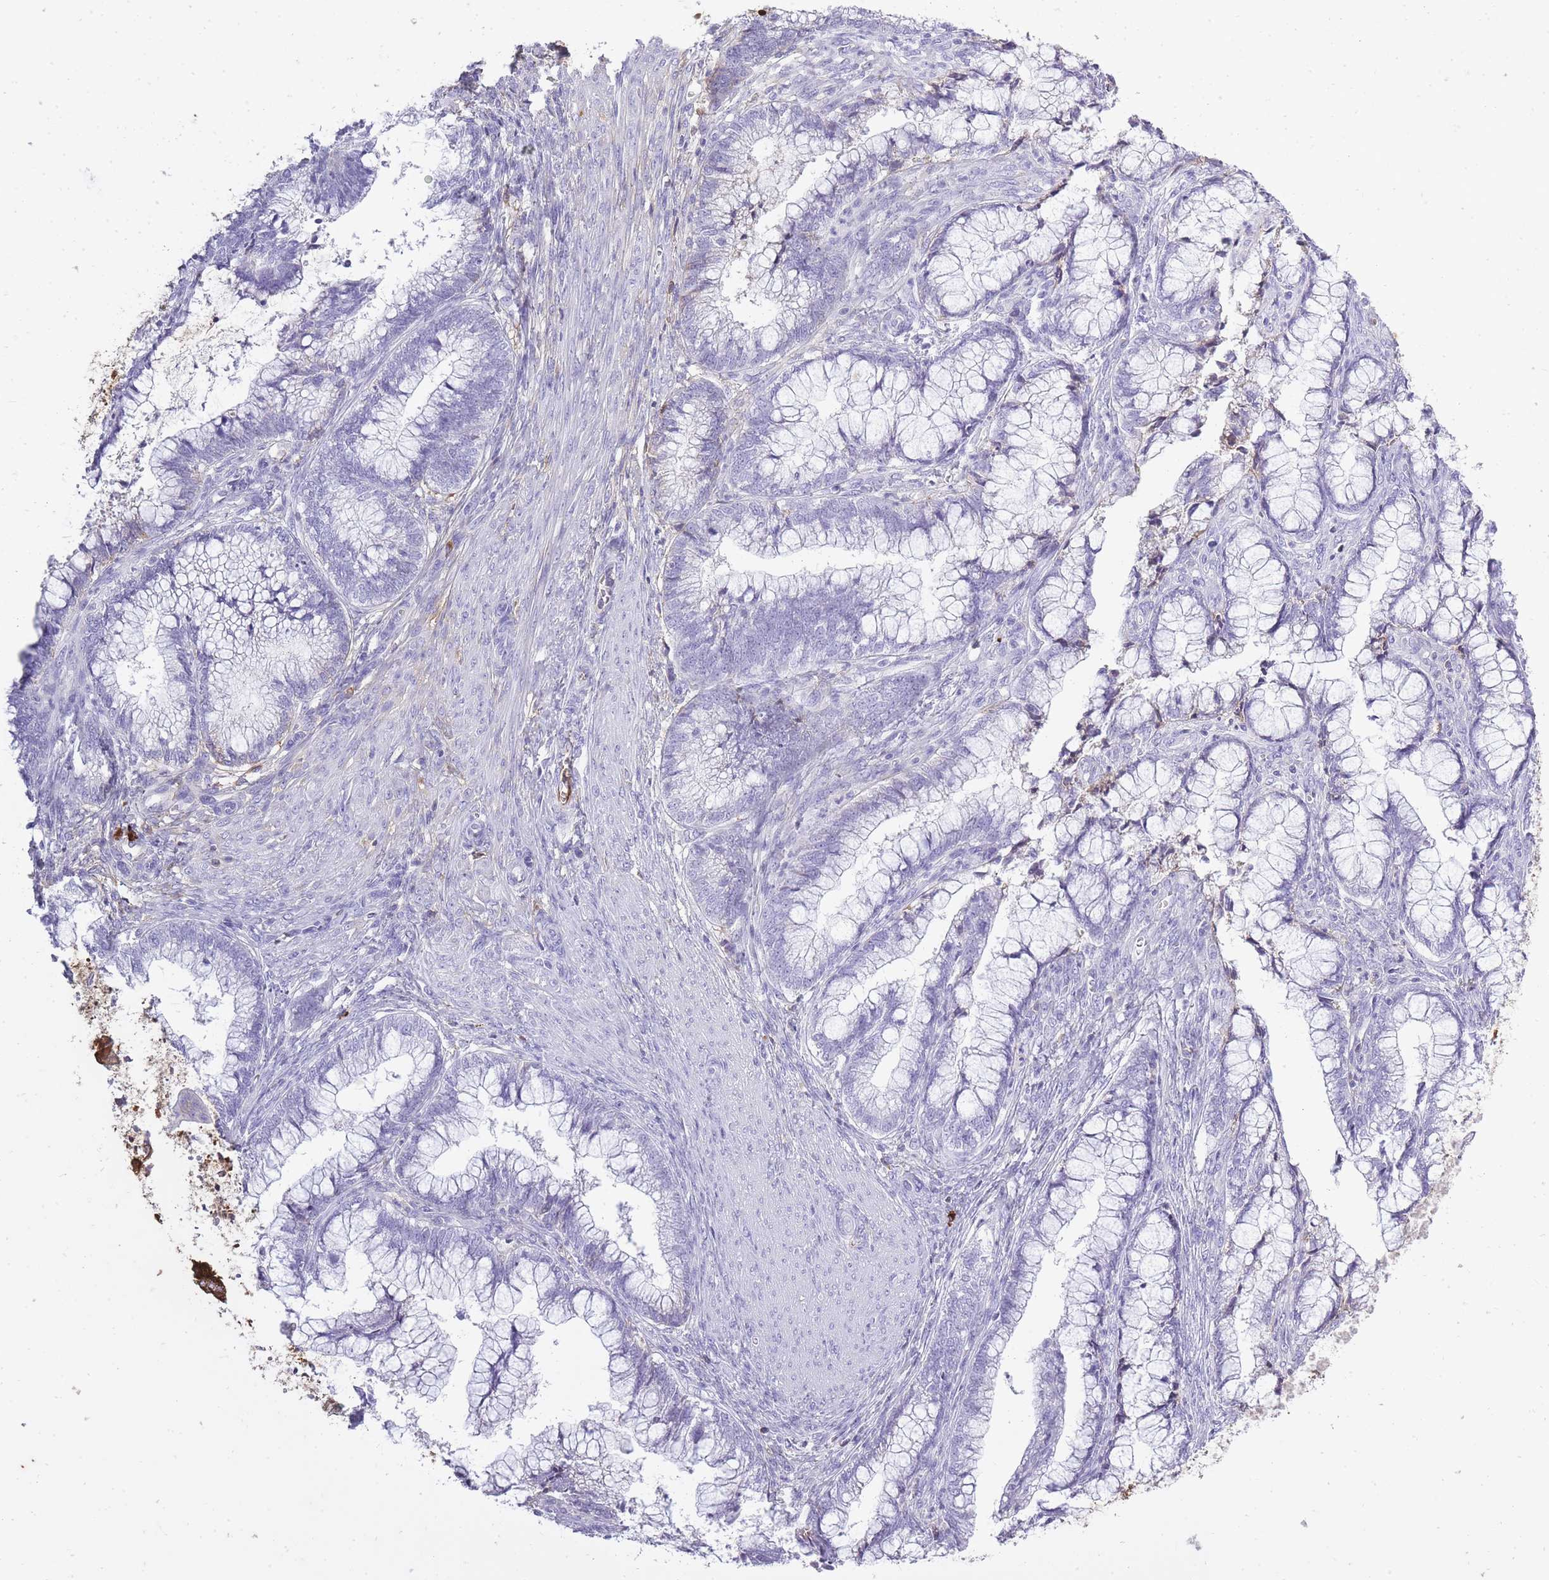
{"staining": {"intensity": "negative", "quantity": "none", "location": "none"}, "tissue": "cervical cancer", "cell_type": "Tumor cells", "image_type": "cancer", "snomed": [{"axis": "morphology", "description": "Adenocarcinoma, NOS"}, {"axis": "topography", "description": "Cervix"}], "caption": "Human cervical adenocarcinoma stained for a protein using immunohistochemistry shows no positivity in tumor cells.", "gene": "IGKV1D-42", "patient": {"sex": "female", "age": 44}}